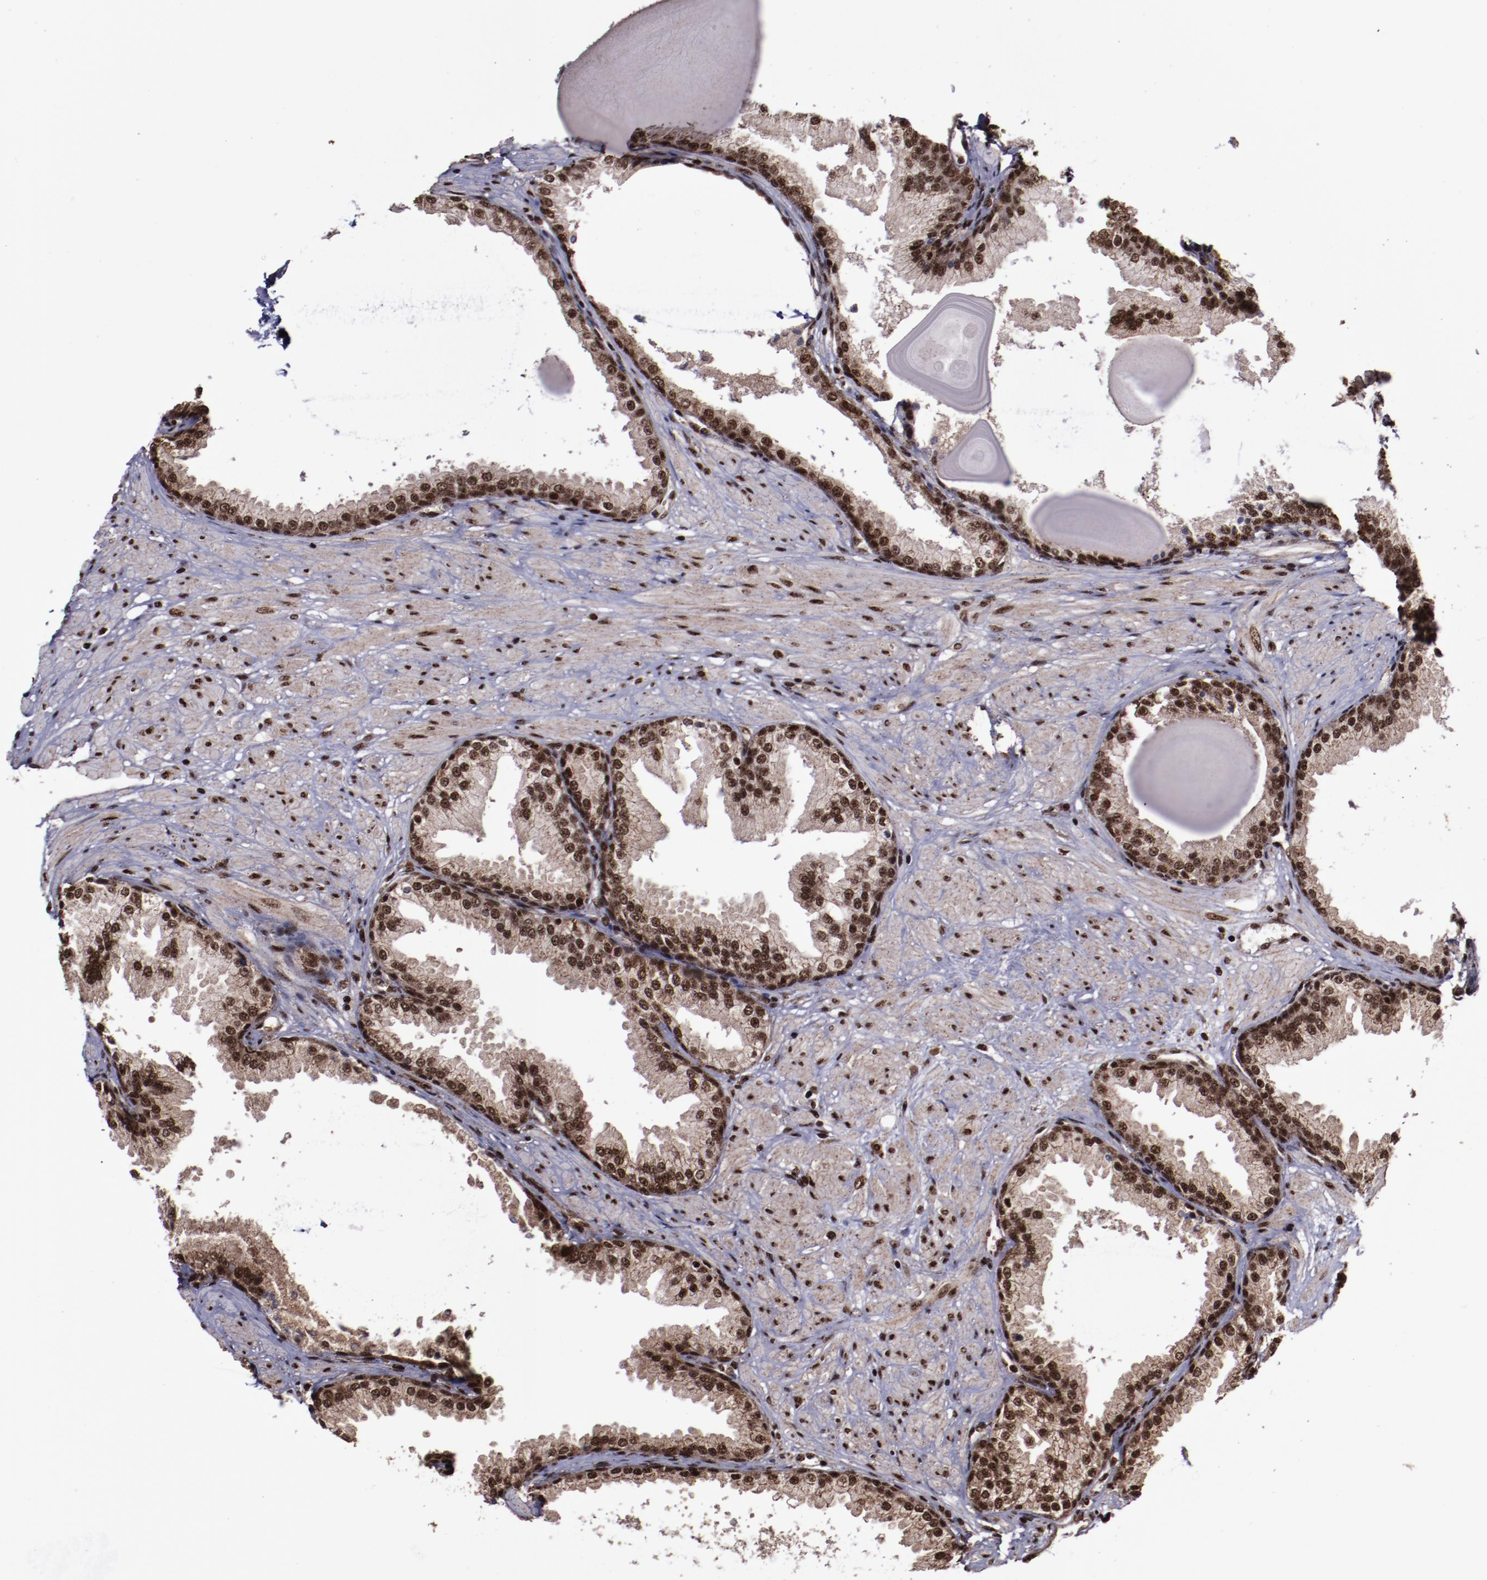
{"staining": {"intensity": "strong", "quantity": ">75%", "location": "cytoplasmic/membranous,nuclear"}, "tissue": "prostate", "cell_type": "Glandular cells", "image_type": "normal", "snomed": [{"axis": "morphology", "description": "Normal tissue, NOS"}, {"axis": "topography", "description": "Prostate"}], "caption": "A high amount of strong cytoplasmic/membranous,nuclear positivity is present in about >75% of glandular cells in unremarkable prostate.", "gene": "SNW1", "patient": {"sex": "male", "age": 51}}